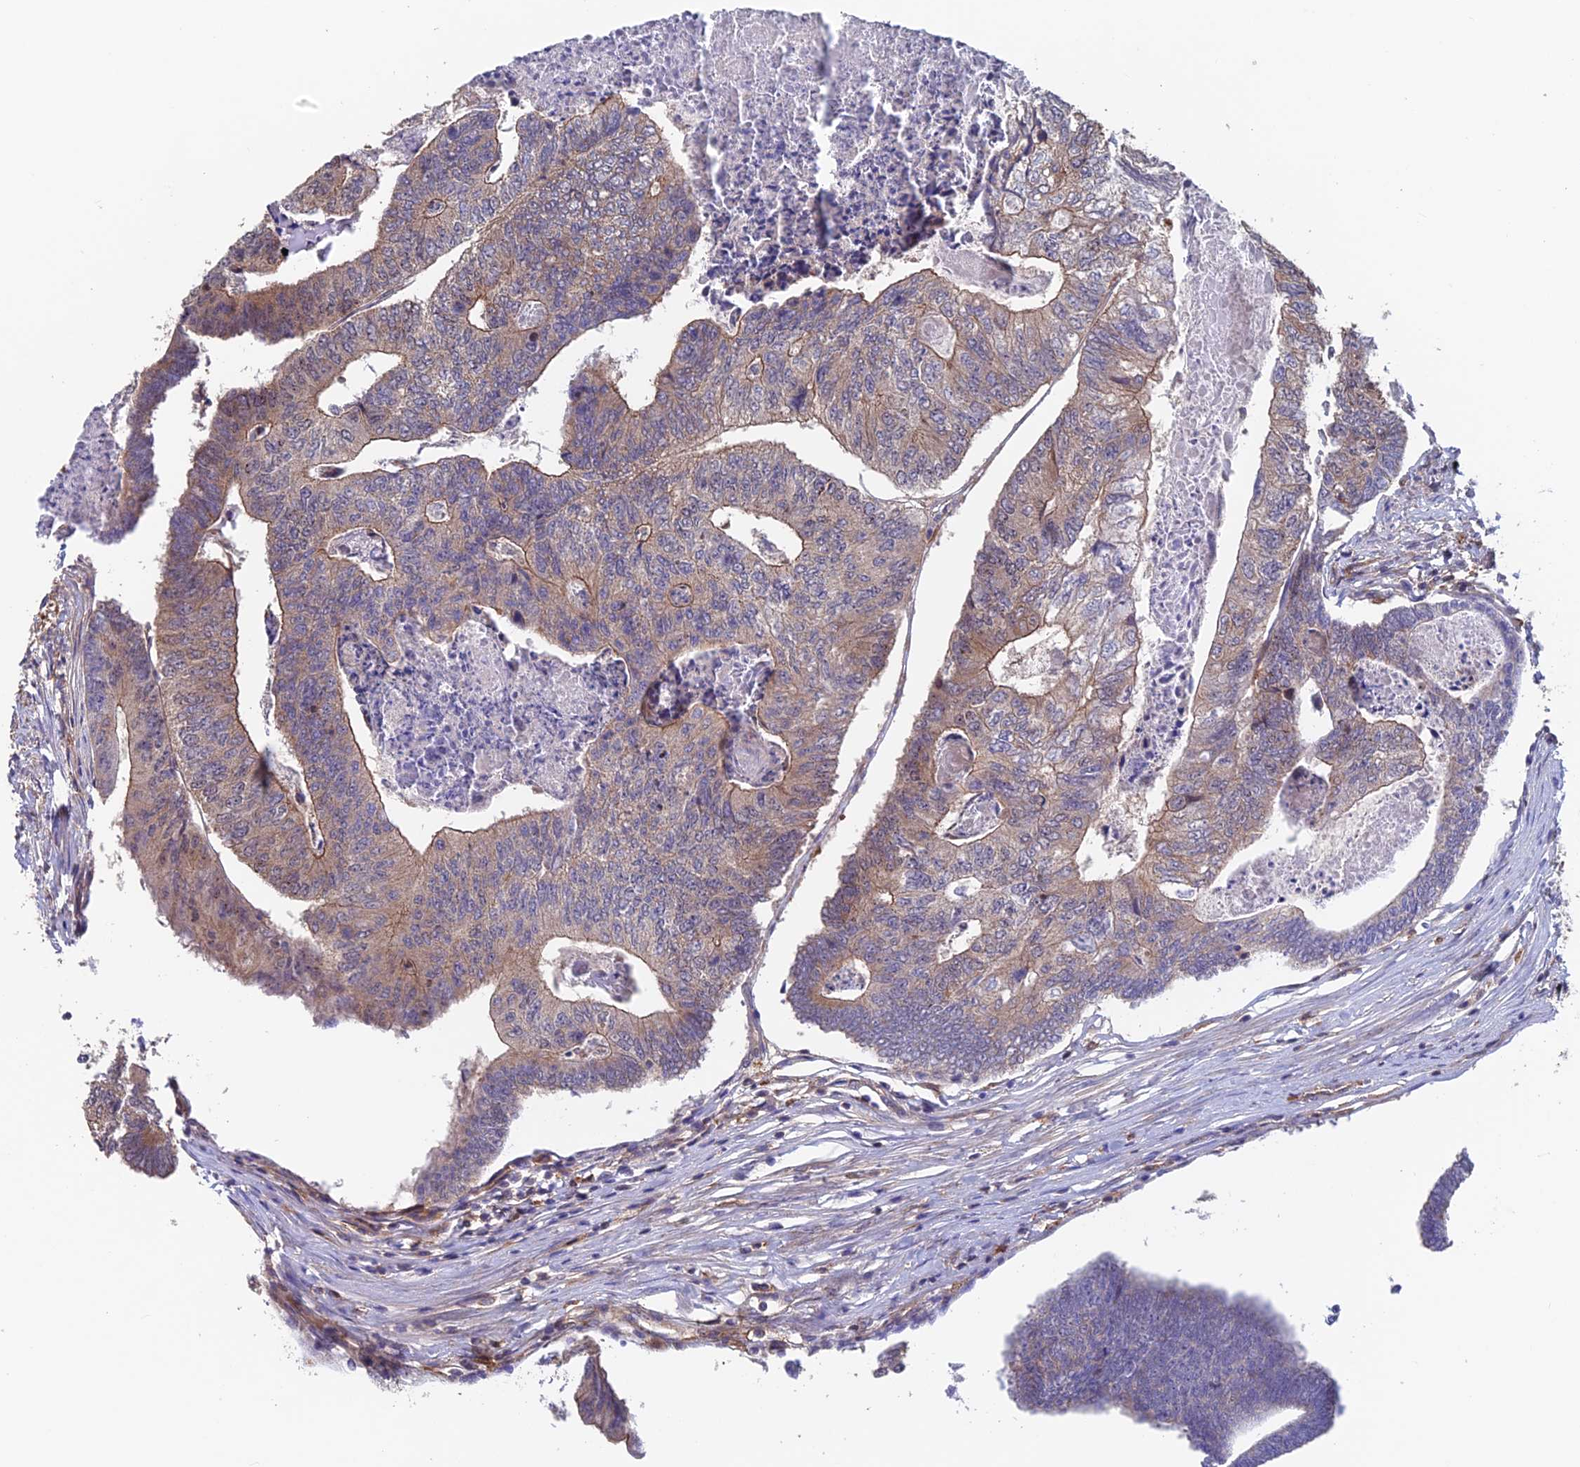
{"staining": {"intensity": "moderate", "quantity": ">75%", "location": "cytoplasmic/membranous"}, "tissue": "colorectal cancer", "cell_type": "Tumor cells", "image_type": "cancer", "snomed": [{"axis": "morphology", "description": "Adenocarcinoma, NOS"}, {"axis": "topography", "description": "Colon"}], "caption": "This micrograph reveals IHC staining of colorectal cancer, with medium moderate cytoplasmic/membranous expression in approximately >75% of tumor cells.", "gene": "NUDT16L1", "patient": {"sex": "female", "age": 67}}